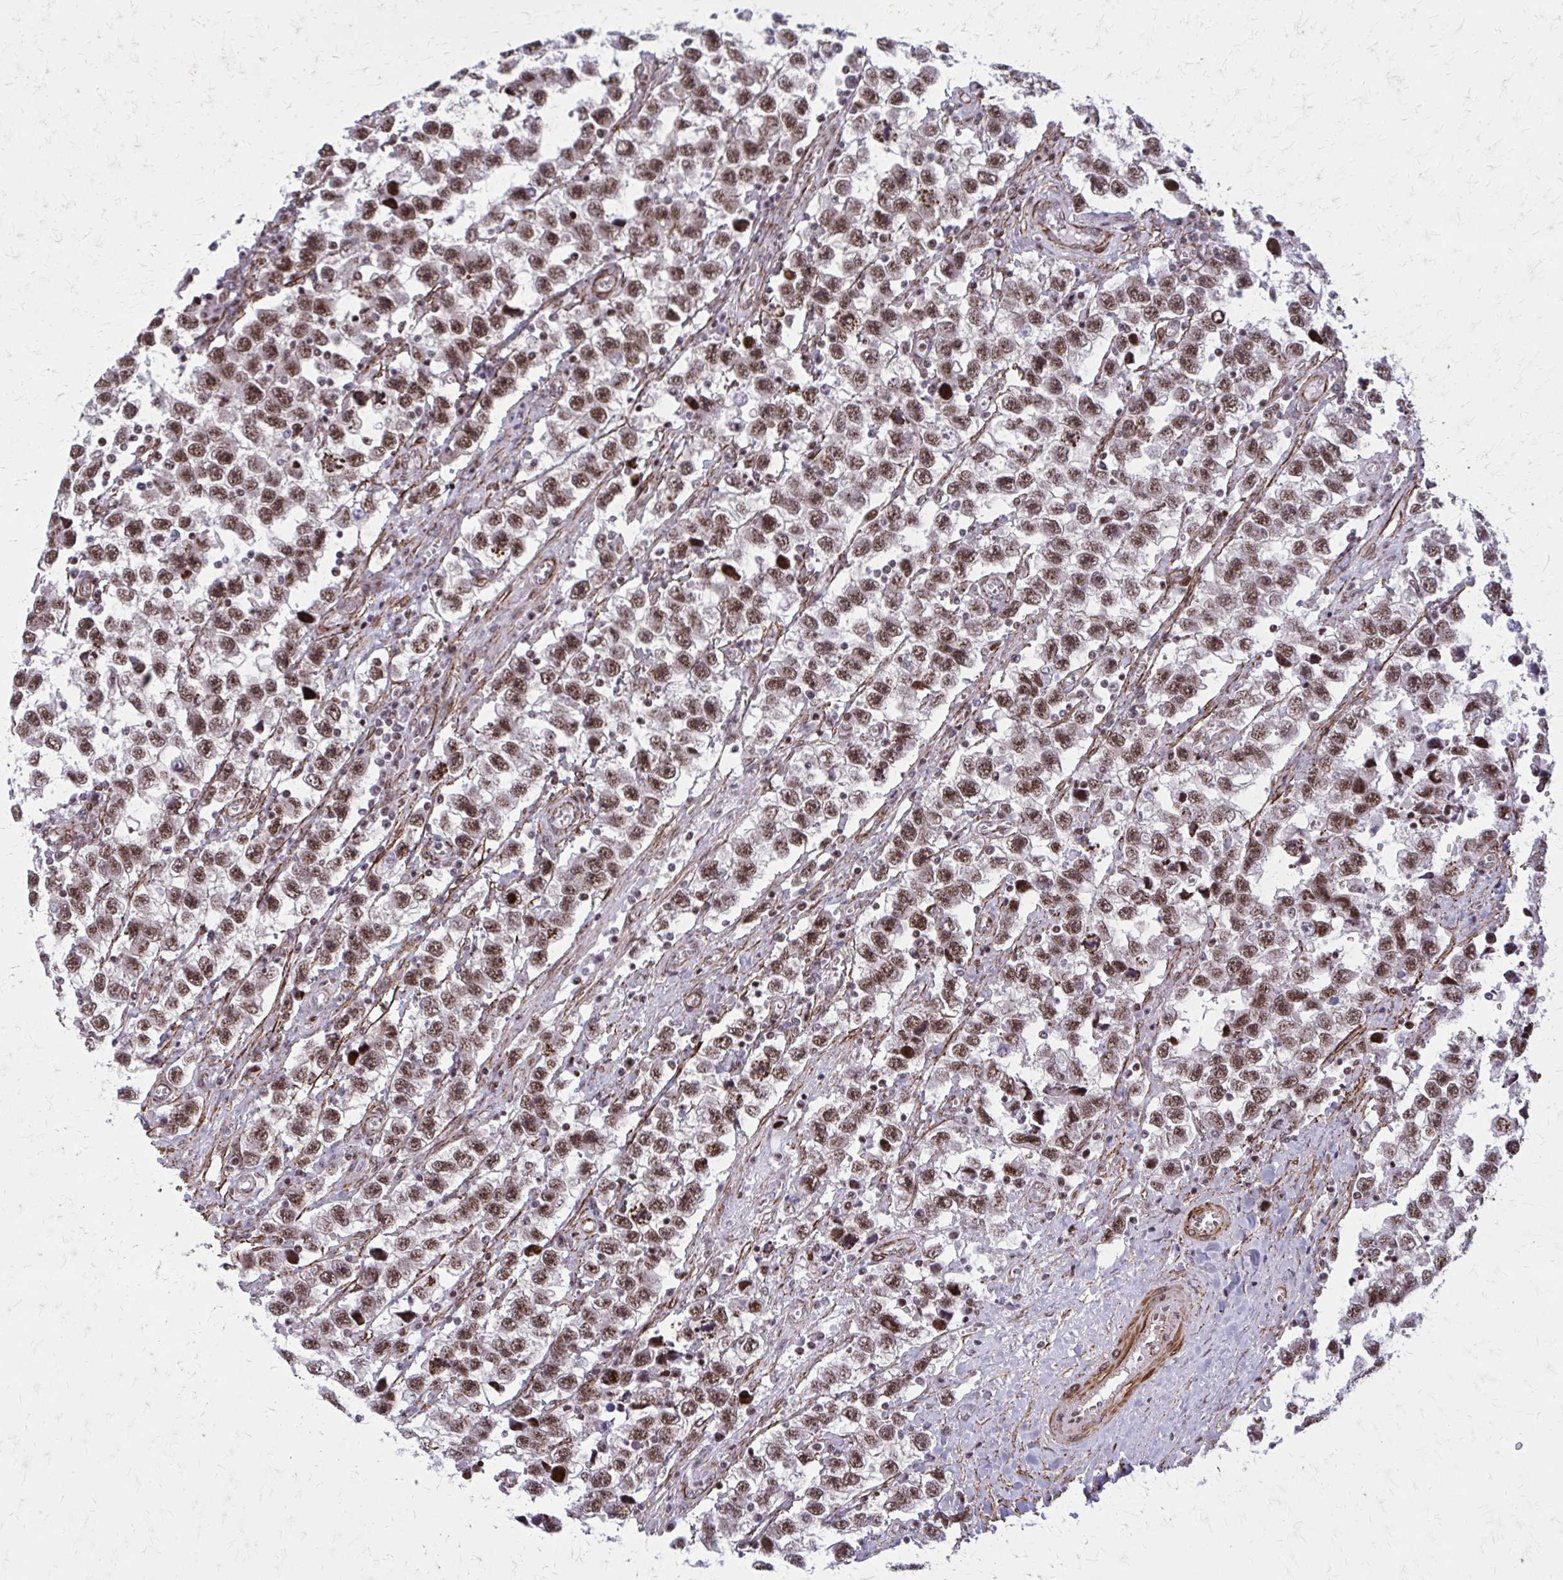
{"staining": {"intensity": "strong", "quantity": ">75%", "location": "nuclear"}, "tissue": "testis cancer", "cell_type": "Tumor cells", "image_type": "cancer", "snomed": [{"axis": "morphology", "description": "Seminoma, NOS"}, {"axis": "topography", "description": "Testis"}], "caption": "An immunohistochemistry histopathology image of tumor tissue is shown. Protein staining in brown labels strong nuclear positivity in seminoma (testis) within tumor cells.", "gene": "NRBF2", "patient": {"sex": "male", "age": 33}}